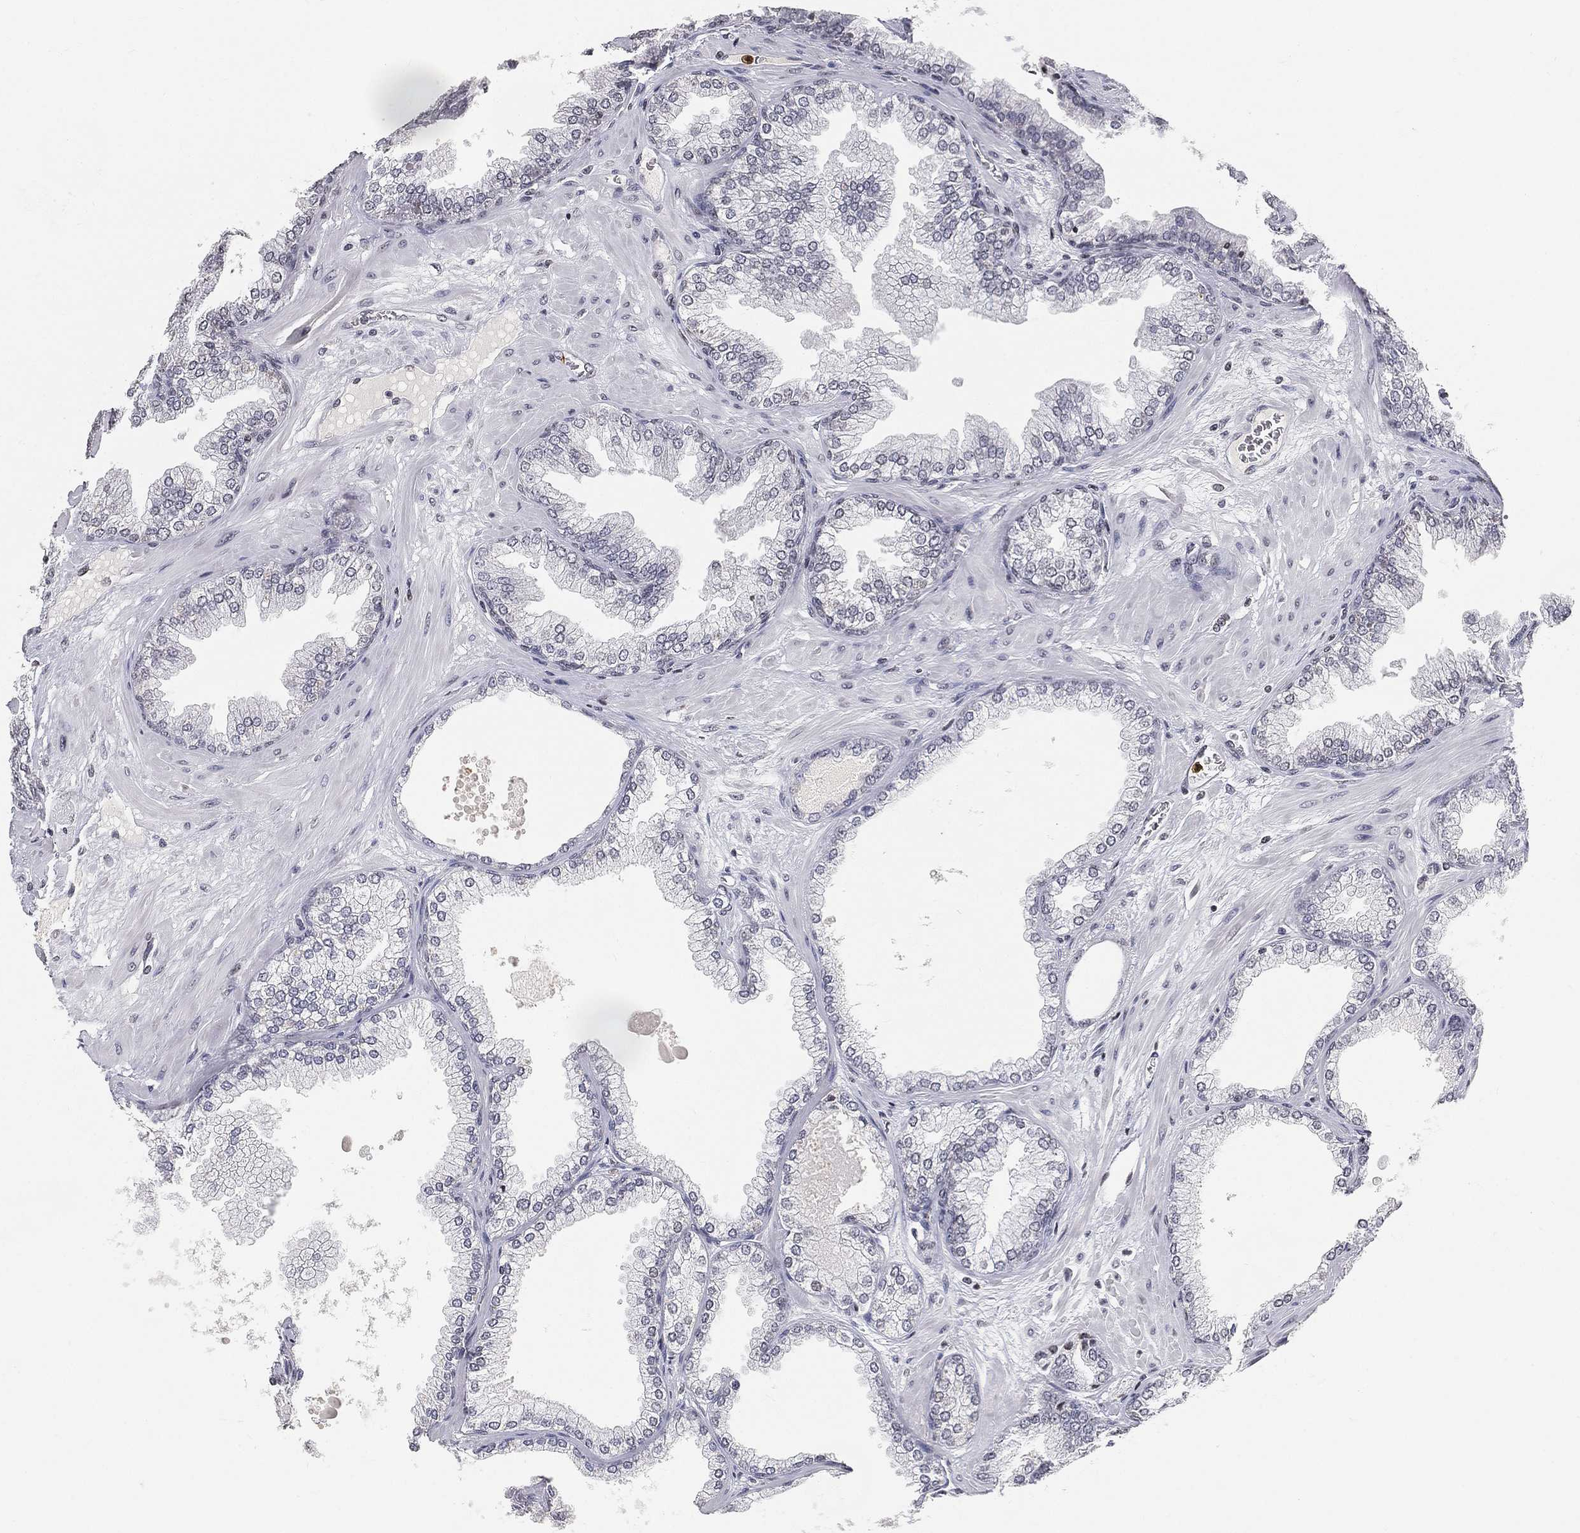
{"staining": {"intensity": "negative", "quantity": "none", "location": "none"}, "tissue": "prostate cancer", "cell_type": "Tumor cells", "image_type": "cancer", "snomed": [{"axis": "morphology", "description": "Adenocarcinoma, Low grade"}, {"axis": "topography", "description": "Prostate"}], "caption": "IHC of human low-grade adenocarcinoma (prostate) reveals no positivity in tumor cells. Nuclei are stained in blue.", "gene": "ARG1", "patient": {"sex": "male", "age": 72}}